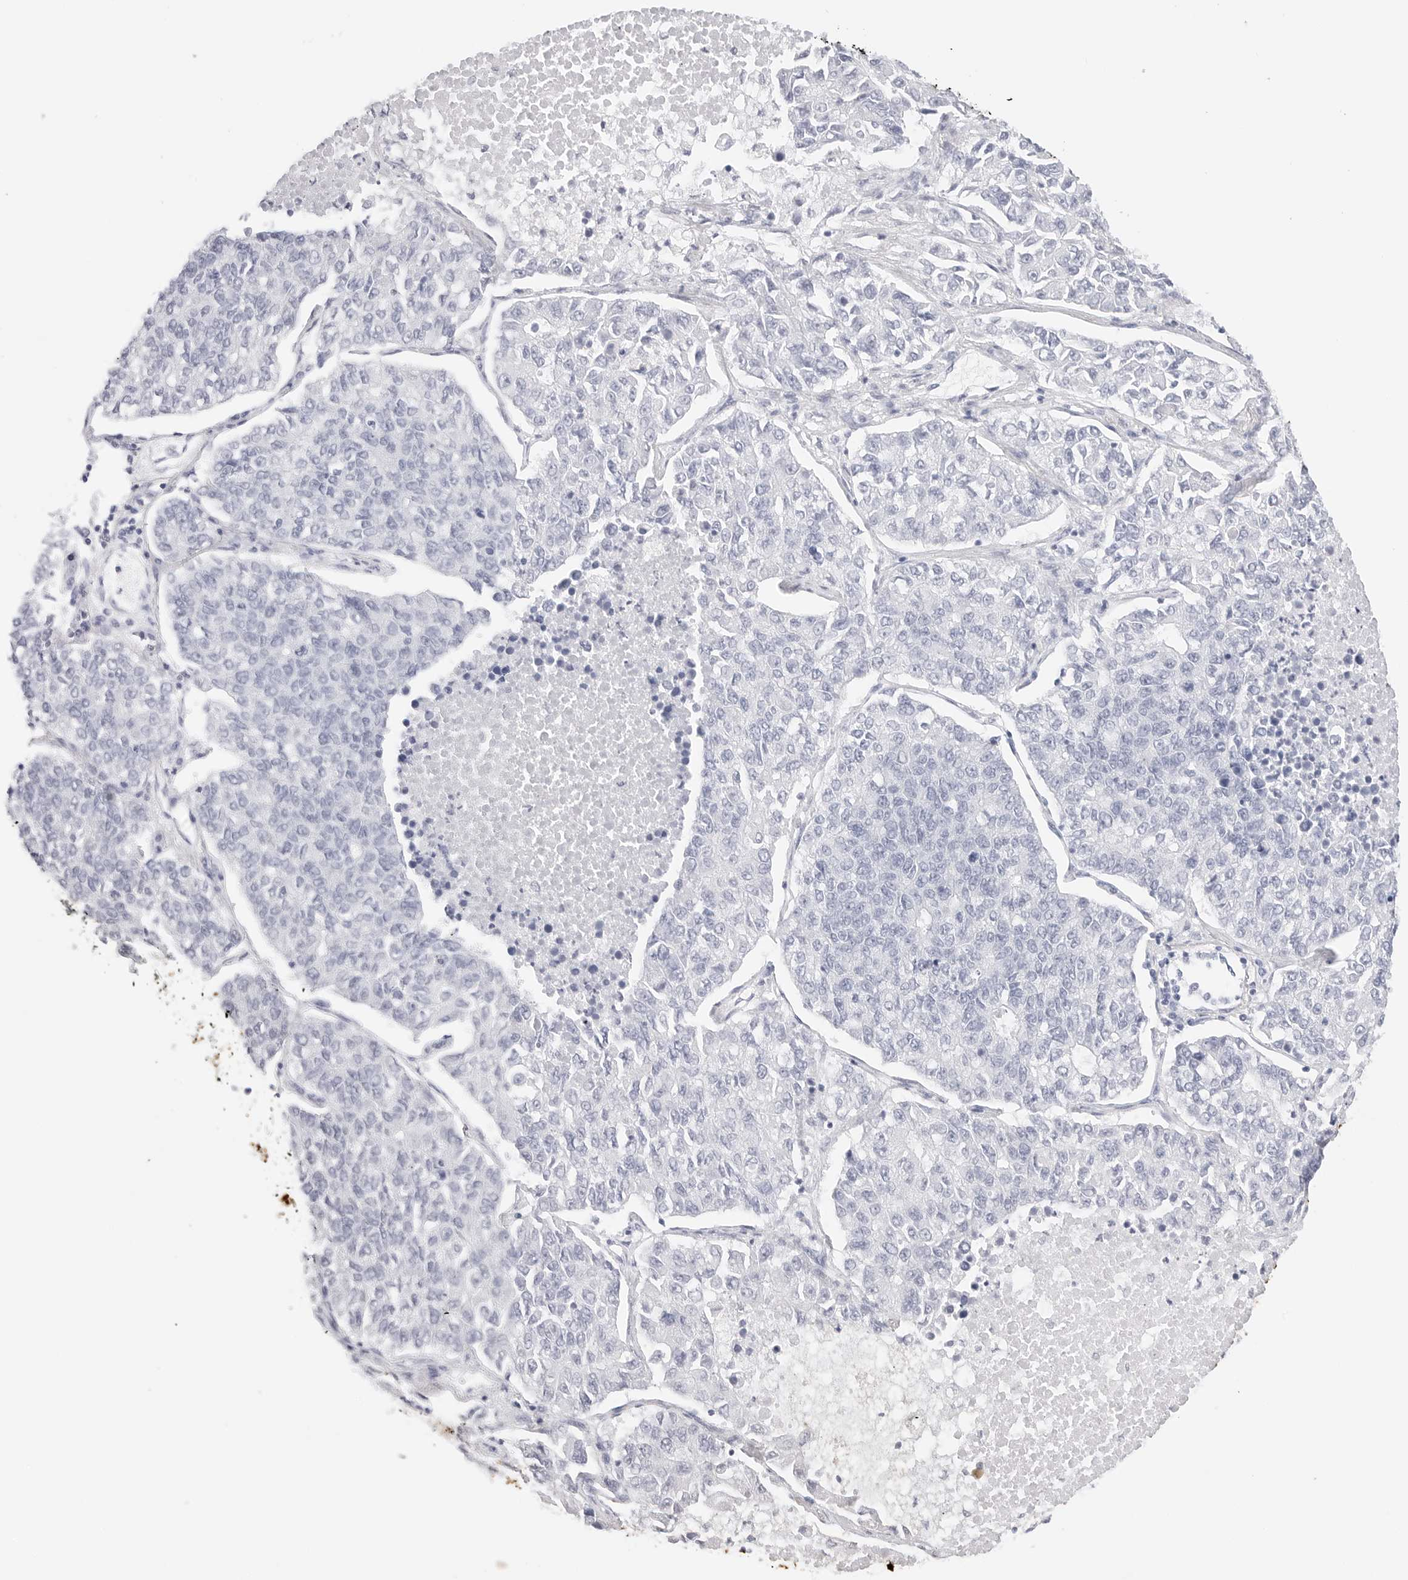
{"staining": {"intensity": "negative", "quantity": "none", "location": "none"}, "tissue": "lung cancer", "cell_type": "Tumor cells", "image_type": "cancer", "snomed": [{"axis": "morphology", "description": "Adenocarcinoma, NOS"}, {"axis": "topography", "description": "Lung"}], "caption": "This is an immunohistochemistry photomicrograph of human lung cancer. There is no positivity in tumor cells.", "gene": "TFF2", "patient": {"sex": "male", "age": 49}}